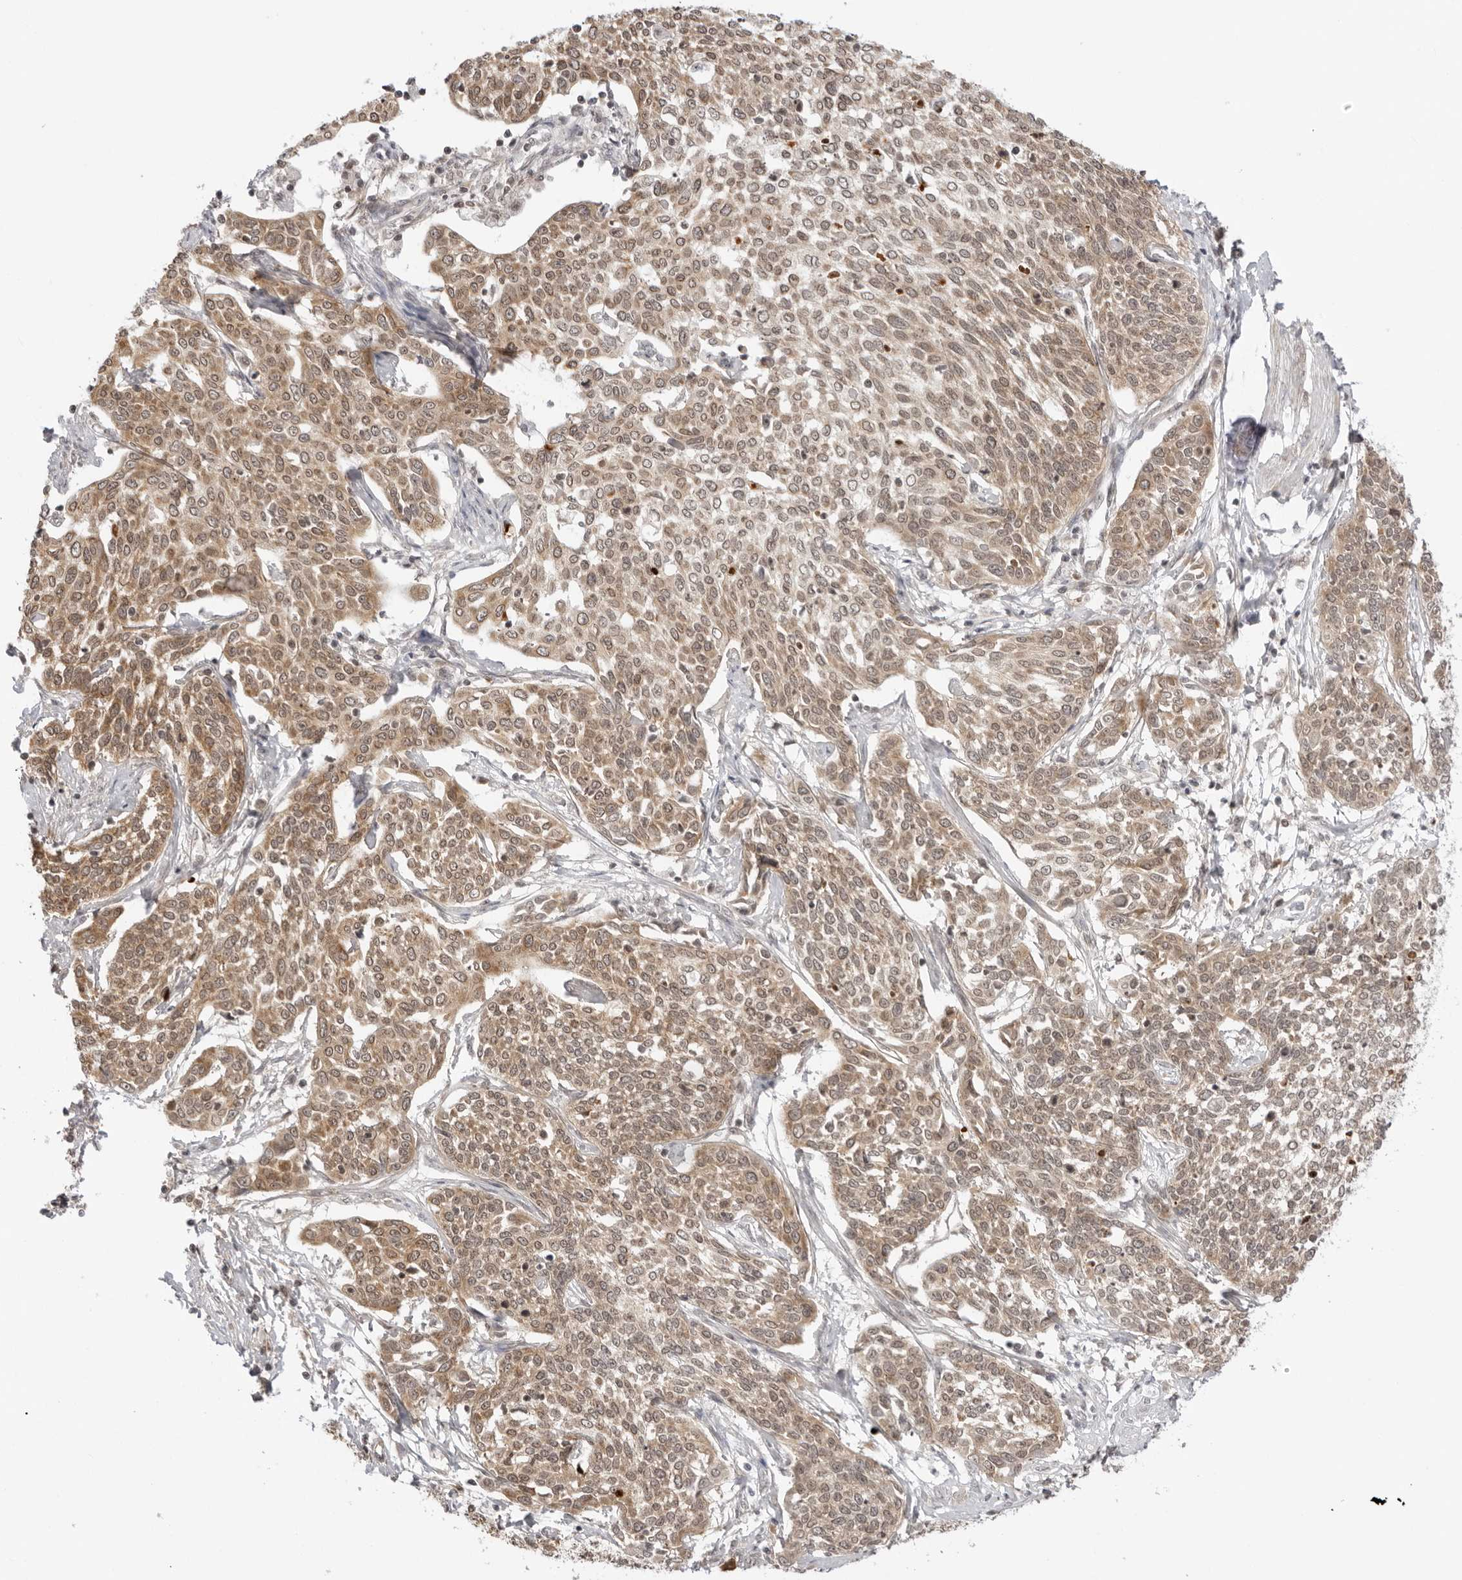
{"staining": {"intensity": "moderate", "quantity": ">75%", "location": "cytoplasmic/membranous,nuclear"}, "tissue": "cervical cancer", "cell_type": "Tumor cells", "image_type": "cancer", "snomed": [{"axis": "morphology", "description": "Squamous cell carcinoma, NOS"}, {"axis": "topography", "description": "Cervix"}], "caption": "An IHC histopathology image of tumor tissue is shown. Protein staining in brown labels moderate cytoplasmic/membranous and nuclear positivity in cervical cancer (squamous cell carcinoma) within tumor cells.", "gene": "PRRC2C", "patient": {"sex": "female", "age": 34}}